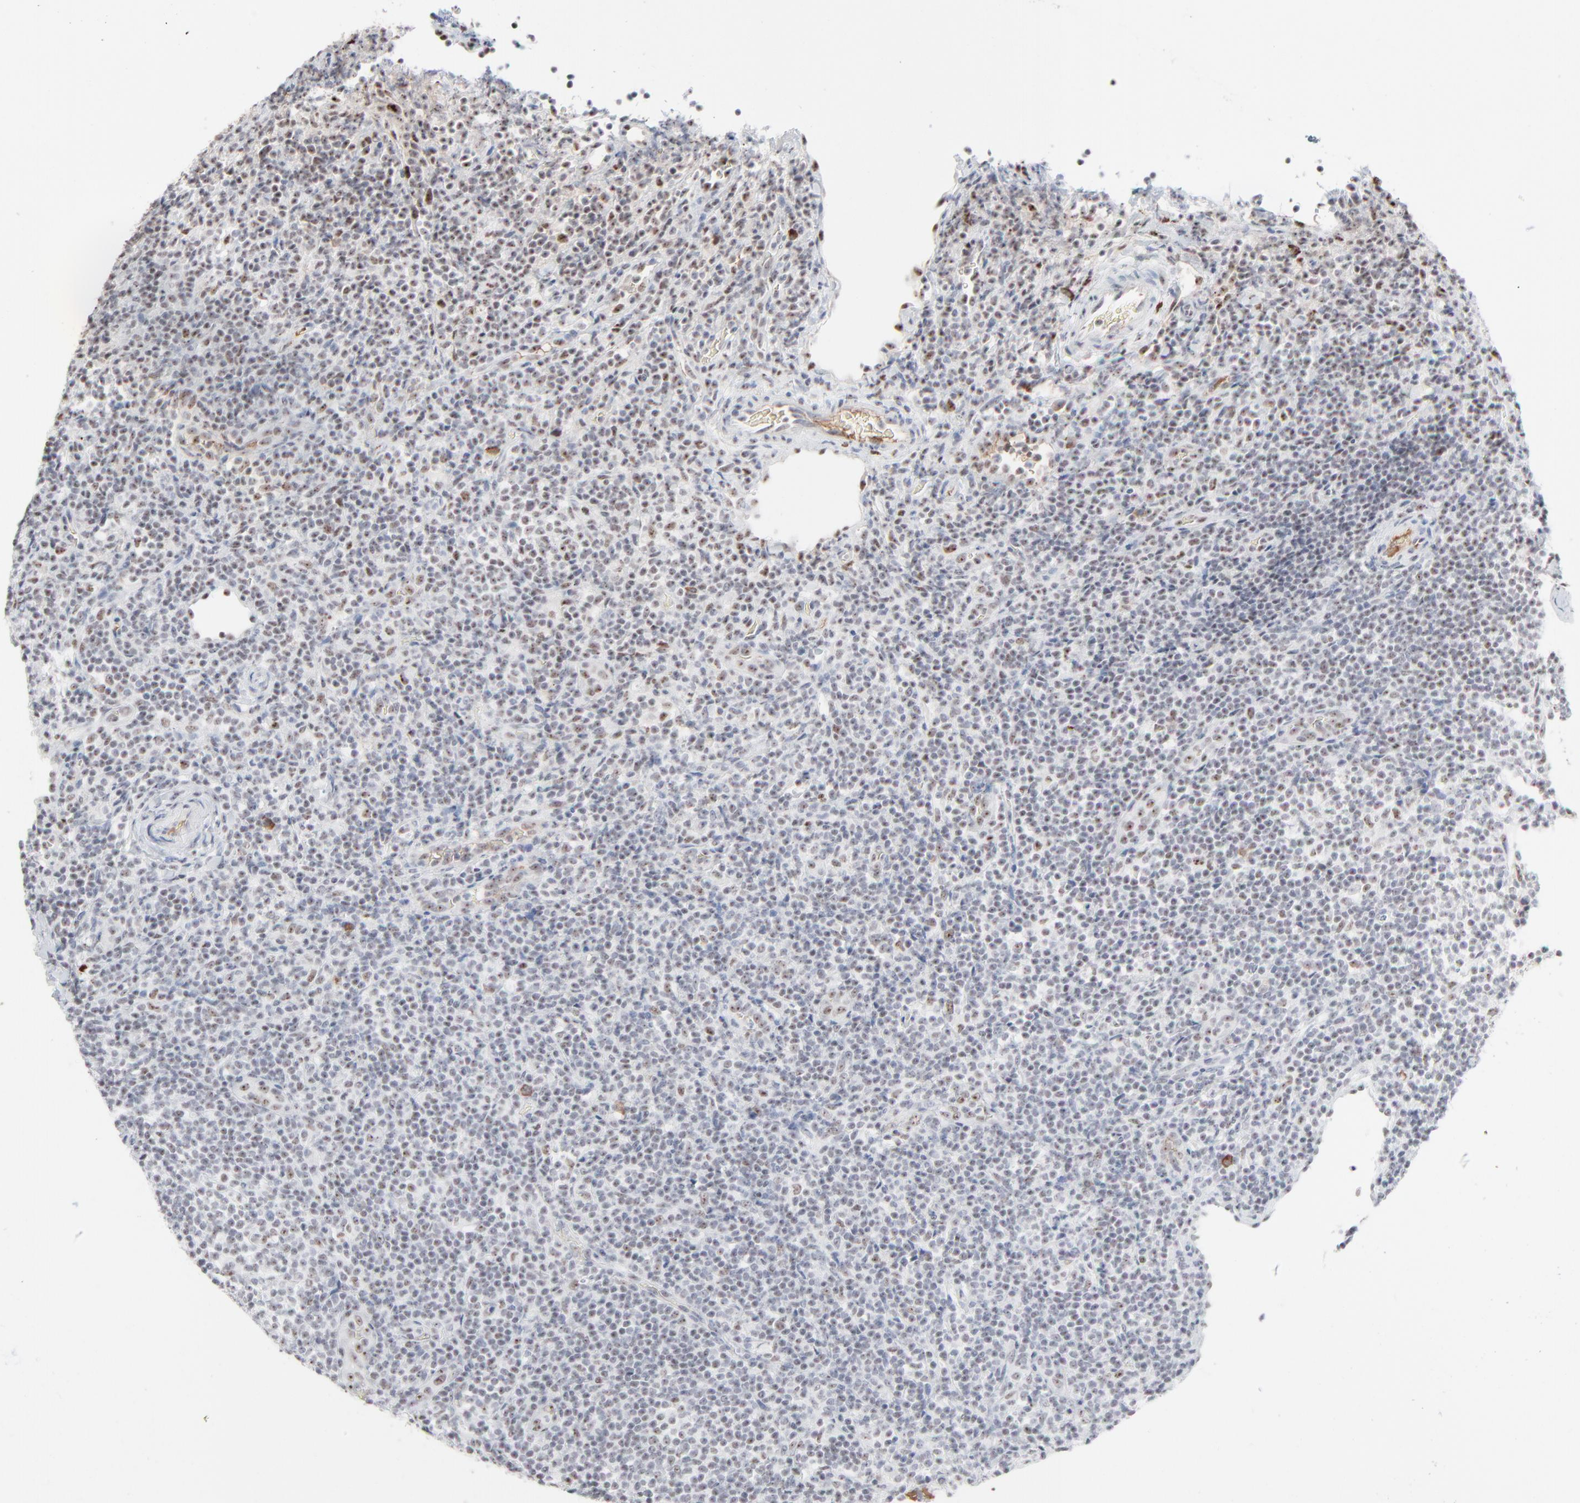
{"staining": {"intensity": "weak", "quantity": "<25%", "location": "nuclear"}, "tissue": "lymphoma", "cell_type": "Tumor cells", "image_type": "cancer", "snomed": [{"axis": "morphology", "description": "Malignant lymphoma, non-Hodgkin's type, Low grade"}, {"axis": "topography", "description": "Lymph node"}], "caption": "Tumor cells are negative for protein expression in human malignant lymphoma, non-Hodgkin's type (low-grade).", "gene": "MPHOSPH6", "patient": {"sex": "female", "age": 76}}